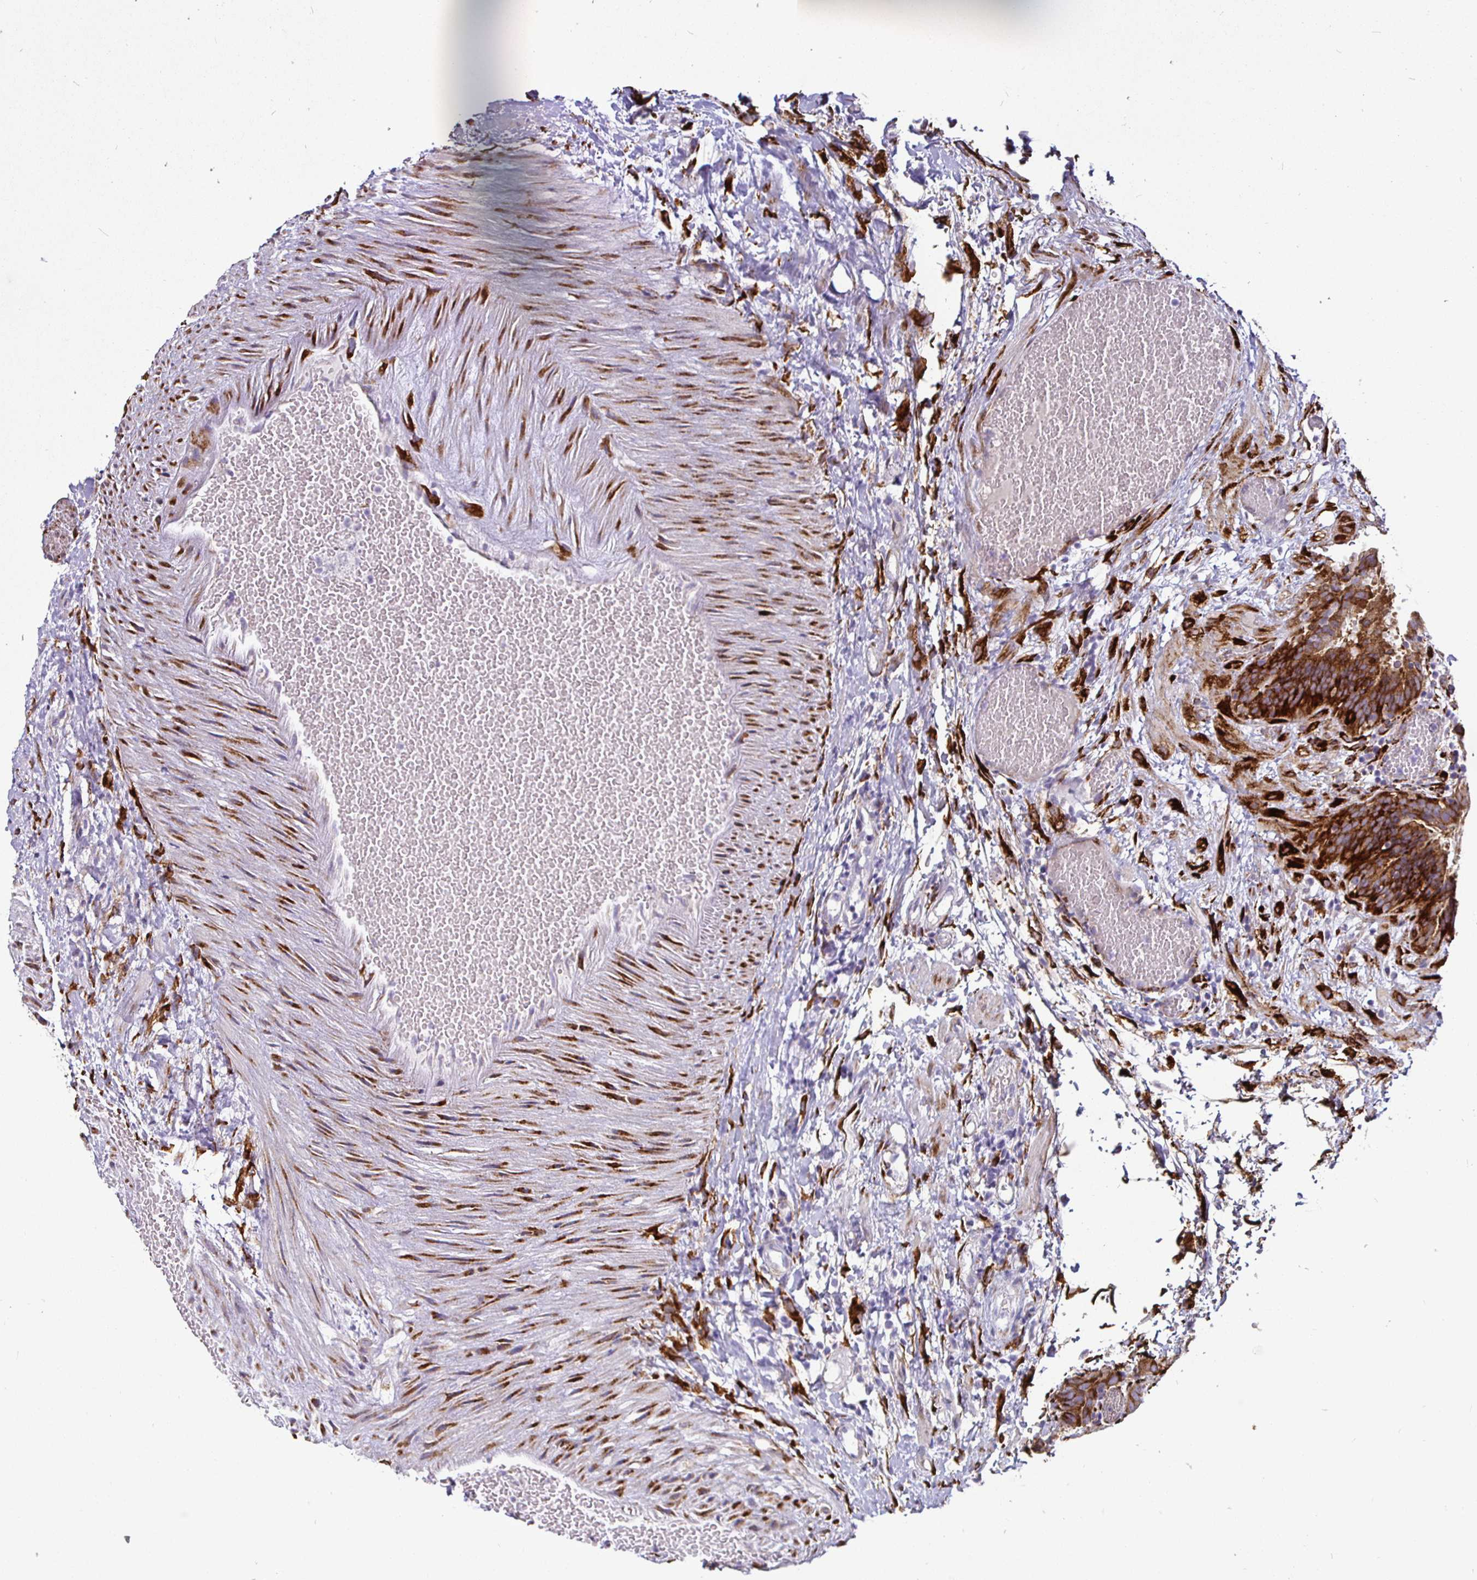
{"staining": {"intensity": "strong", "quantity": ">75%", "location": "cytoplasmic/membranous"}, "tissue": "fallopian tube", "cell_type": "Glandular cells", "image_type": "normal", "snomed": [{"axis": "morphology", "description": "Normal tissue, NOS"}, {"axis": "topography", "description": "Fallopian tube"}], "caption": "Immunohistochemistry (IHC) histopathology image of benign fallopian tube stained for a protein (brown), which exhibits high levels of strong cytoplasmic/membranous expression in about >75% of glandular cells.", "gene": "P4HA2", "patient": {"sex": "female", "age": 37}}